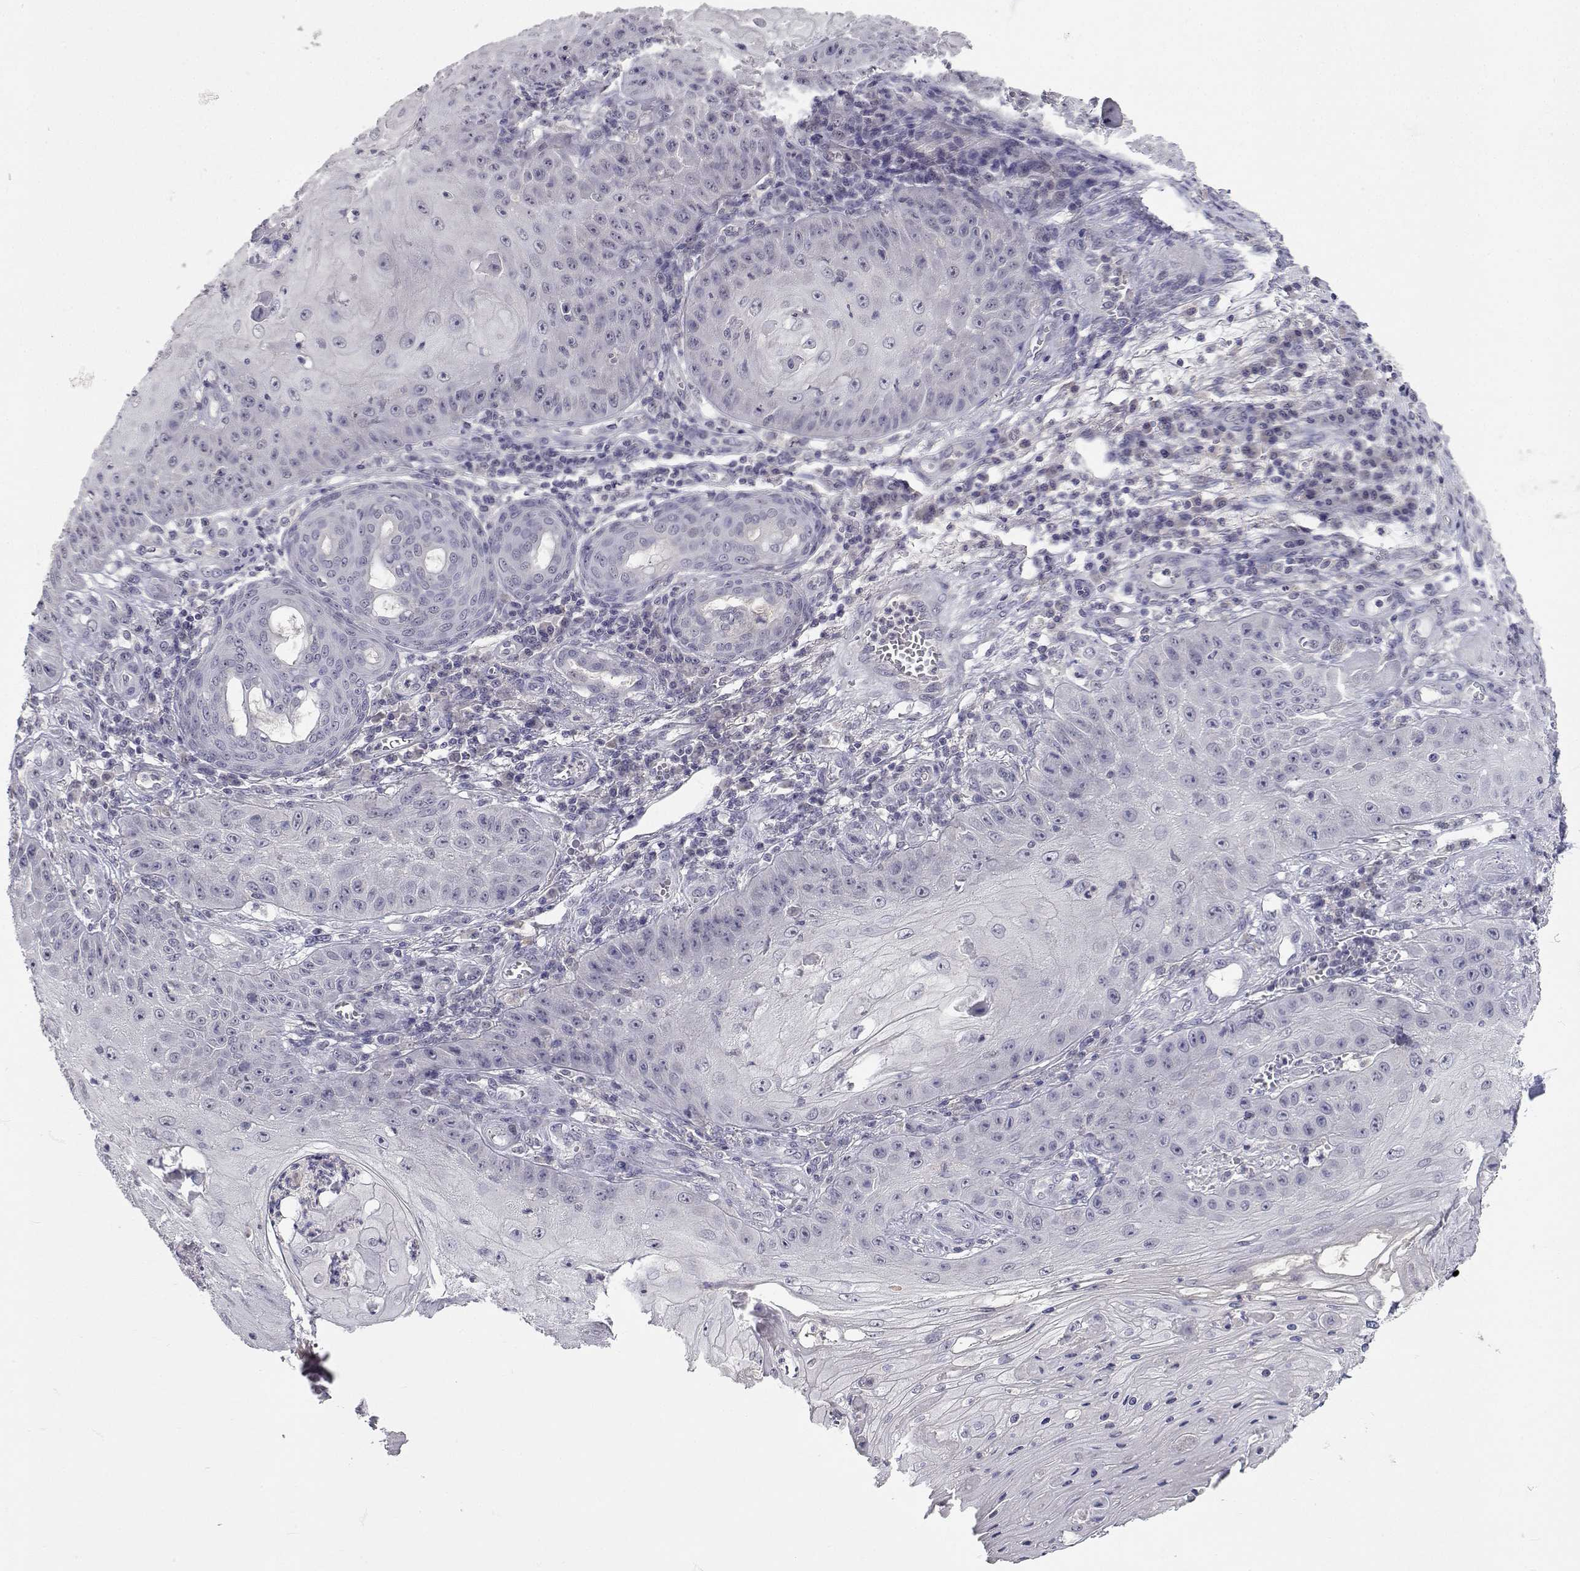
{"staining": {"intensity": "negative", "quantity": "none", "location": "none"}, "tissue": "skin cancer", "cell_type": "Tumor cells", "image_type": "cancer", "snomed": [{"axis": "morphology", "description": "Squamous cell carcinoma, NOS"}, {"axis": "topography", "description": "Skin"}], "caption": "Immunohistochemical staining of human squamous cell carcinoma (skin) reveals no significant staining in tumor cells.", "gene": "SLC6A3", "patient": {"sex": "male", "age": 70}}